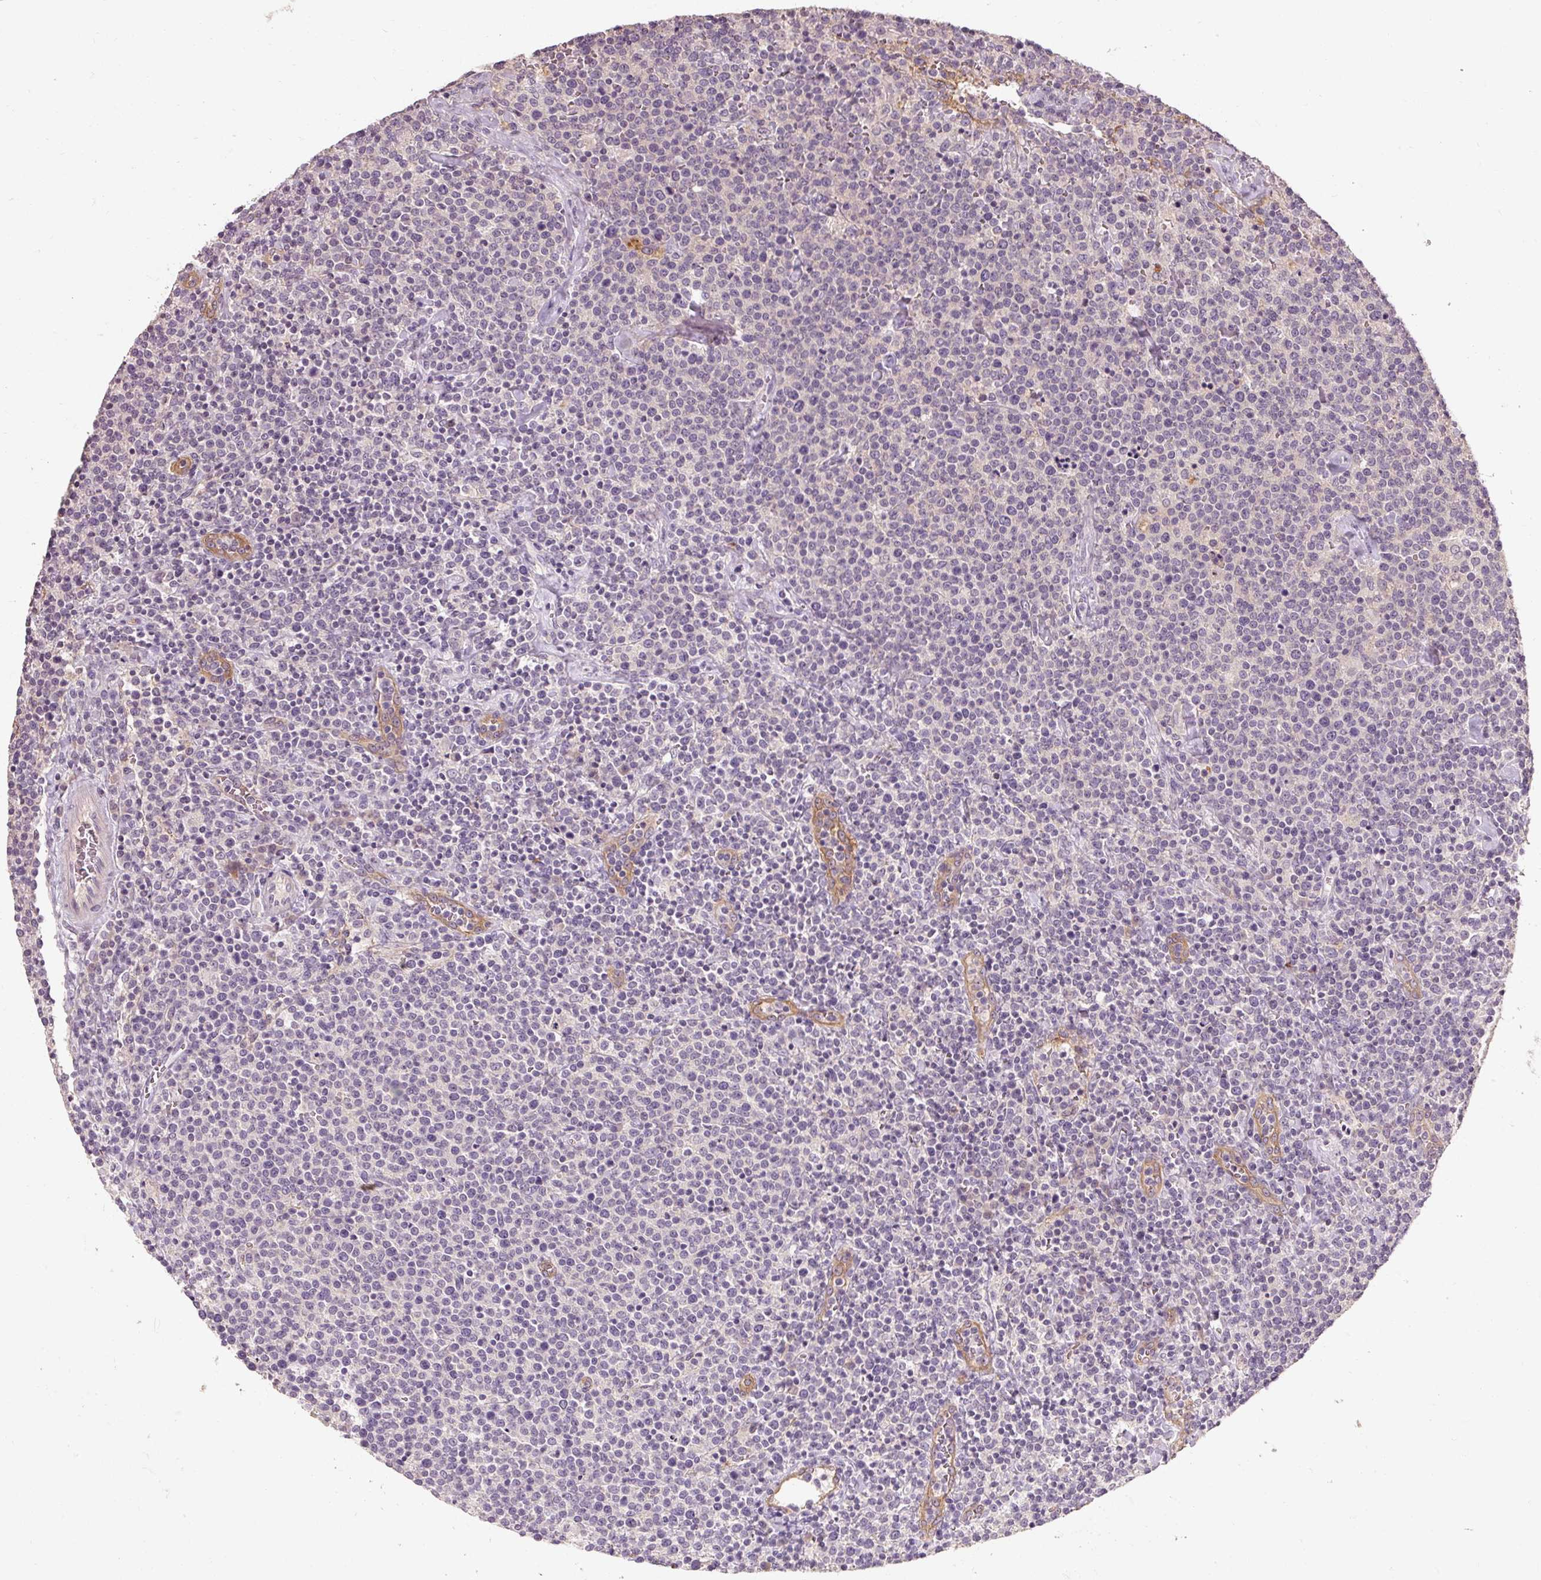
{"staining": {"intensity": "negative", "quantity": "none", "location": "none"}, "tissue": "lymphoma", "cell_type": "Tumor cells", "image_type": "cancer", "snomed": [{"axis": "morphology", "description": "Malignant lymphoma, non-Hodgkin's type, High grade"}, {"axis": "topography", "description": "Lymph node"}], "caption": "Immunohistochemical staining of malignant lymphoma, non-Hodgkin's type (high-grade) shows no significant expression in tumor cells.", "gene": "CFAP65", "patient": {"sex": "male", "age": 61}}